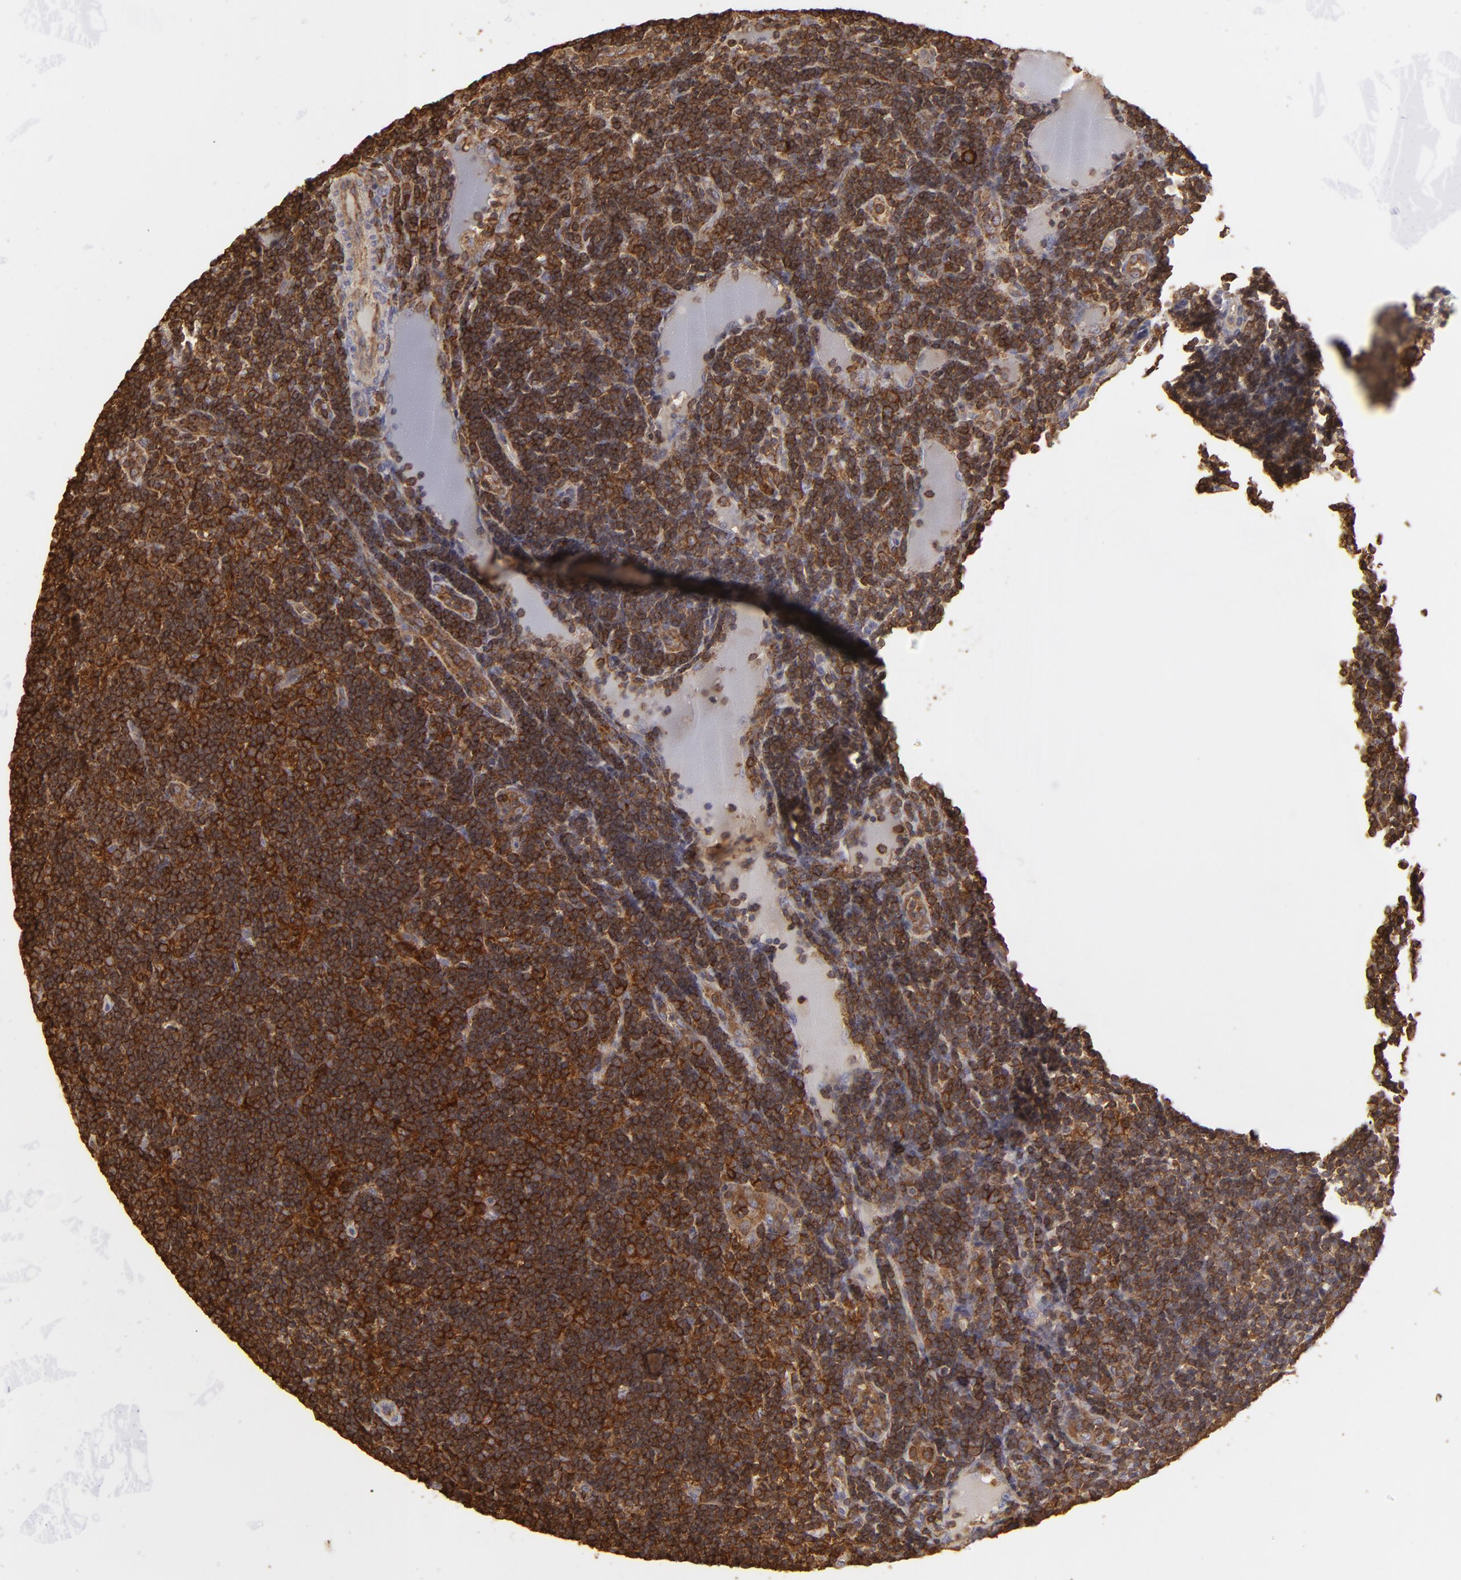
{"staining": {"intensity": "strong", "quantity": ">75%", "location": "cytoplasmic/membranous"}, "tissue": "lymph node", "cell_type": "Germinal center cells", "image_type": "normal", "snomed": [{"axis": "morphology", "description": "Normal tissue, NOS"}, {"axis": "morphology", "description": "Inflammation, NOS"}, {"axis": "topography", "description": "Lymph node"}, {"axis": "topography", "description": "Salivary gland"}], "caption": "Strong cytoplasmic/membranous protein staining is identified in about >75% of germinal center cells in lymph node. (Stains: DAB (3,3'-diaminobenzidine) in brown, nuclei in blue, Microscopy: brightfield microscopy at high magnification).", "gene": "ACTB", "patient": {"sex": "male", "age": 3}}